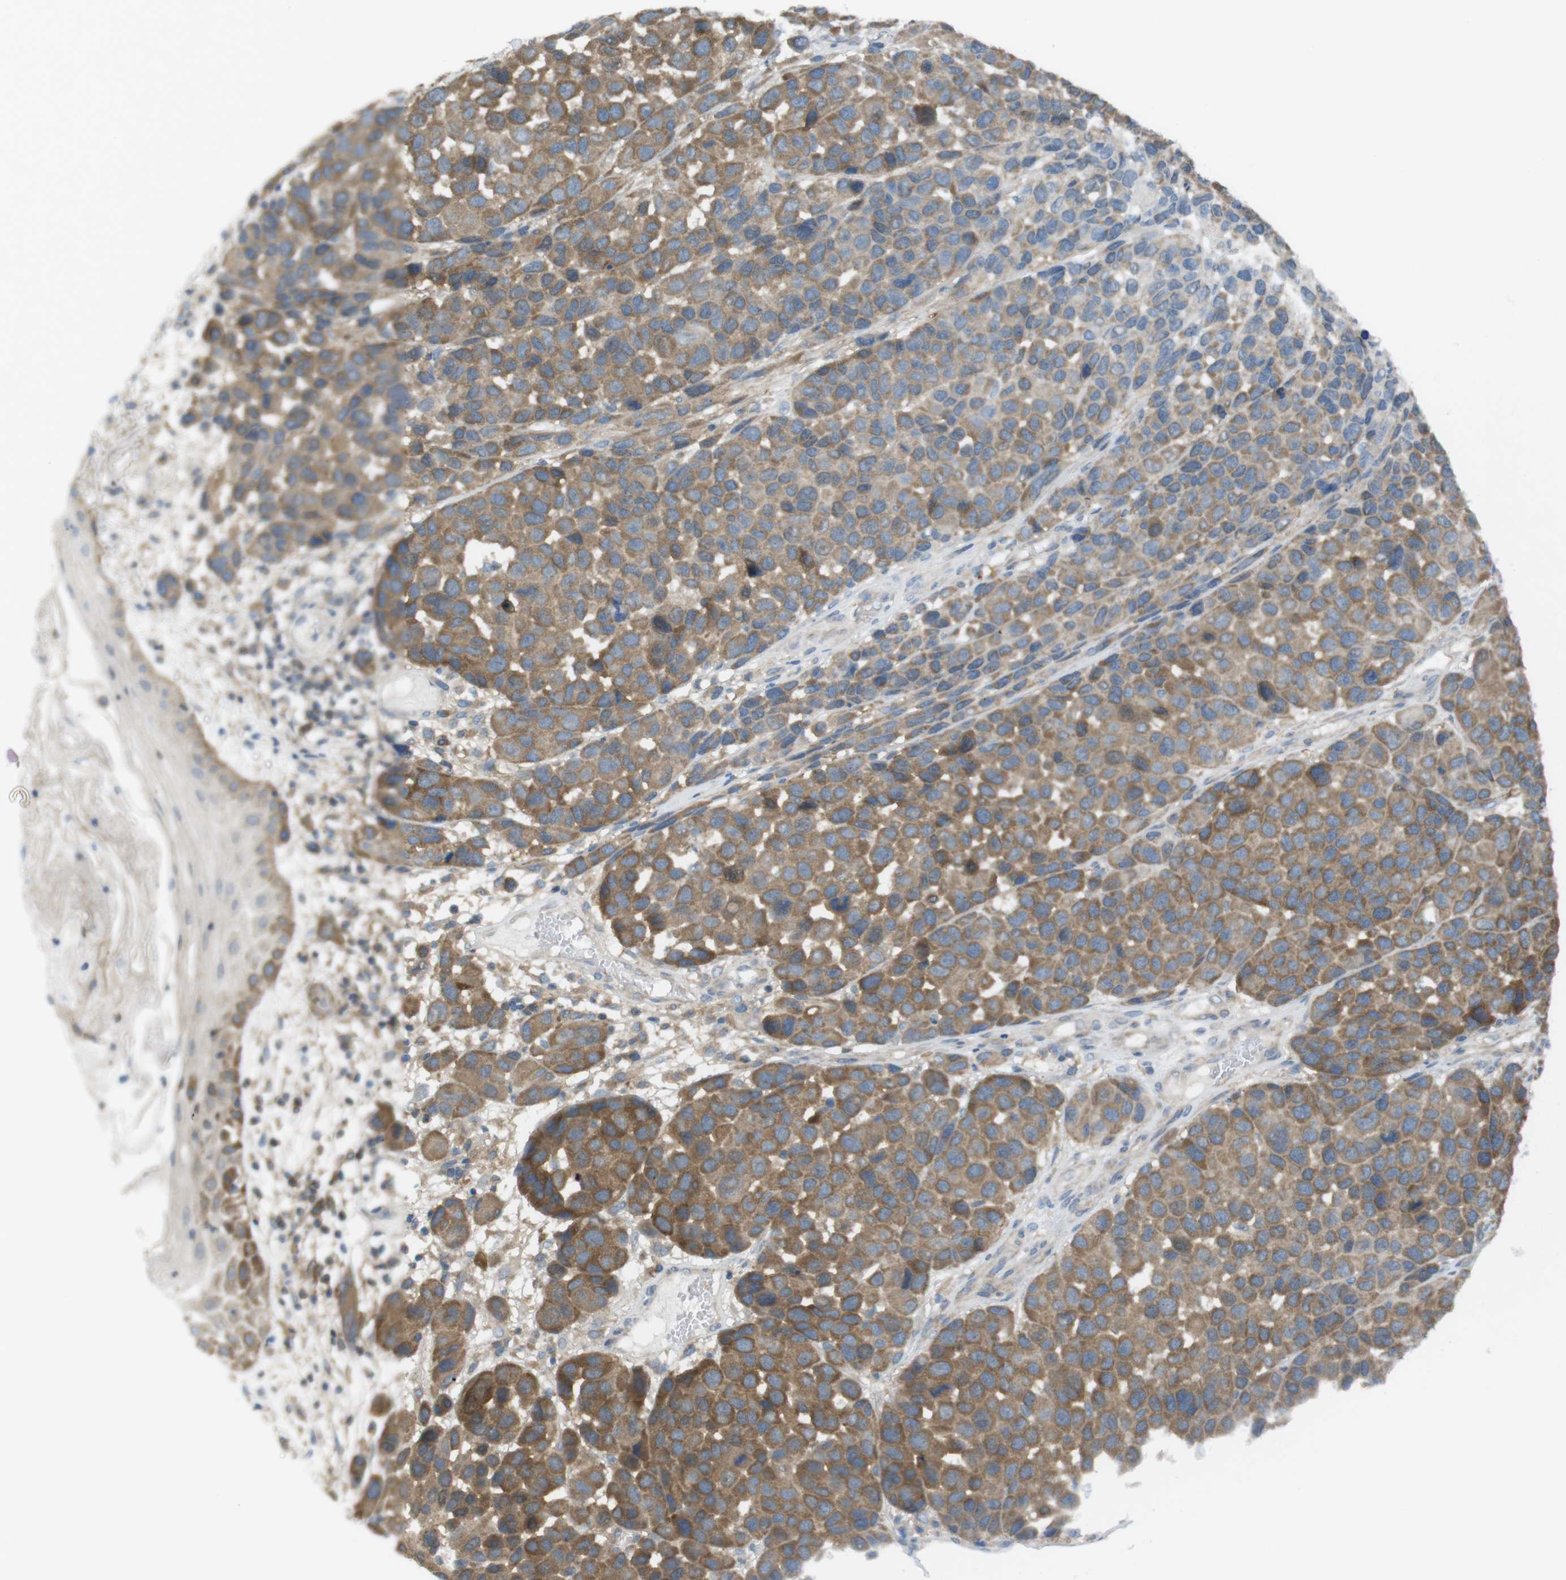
{"staining": {"intensity": "strong", "quantity": ">75%", "location": "cytoplasmic/membranous"}, "tissue": "melanoma", "cell_type": "Tumor cells", "image_type": "cancer", "snomed": [{"axis": "morphology", "description": "Malignant melanoma, NOS"}, {"axis": "topography", "description": "Skin"}], "caption": "Immunohistochemical staining of human malignant melanoma demonstrates strong cytoplasmic/membranous protein positivity in about >75% of tumor cells.", "gene": "MTHFD1", "patient": {"sex": "male", "age": 53}}